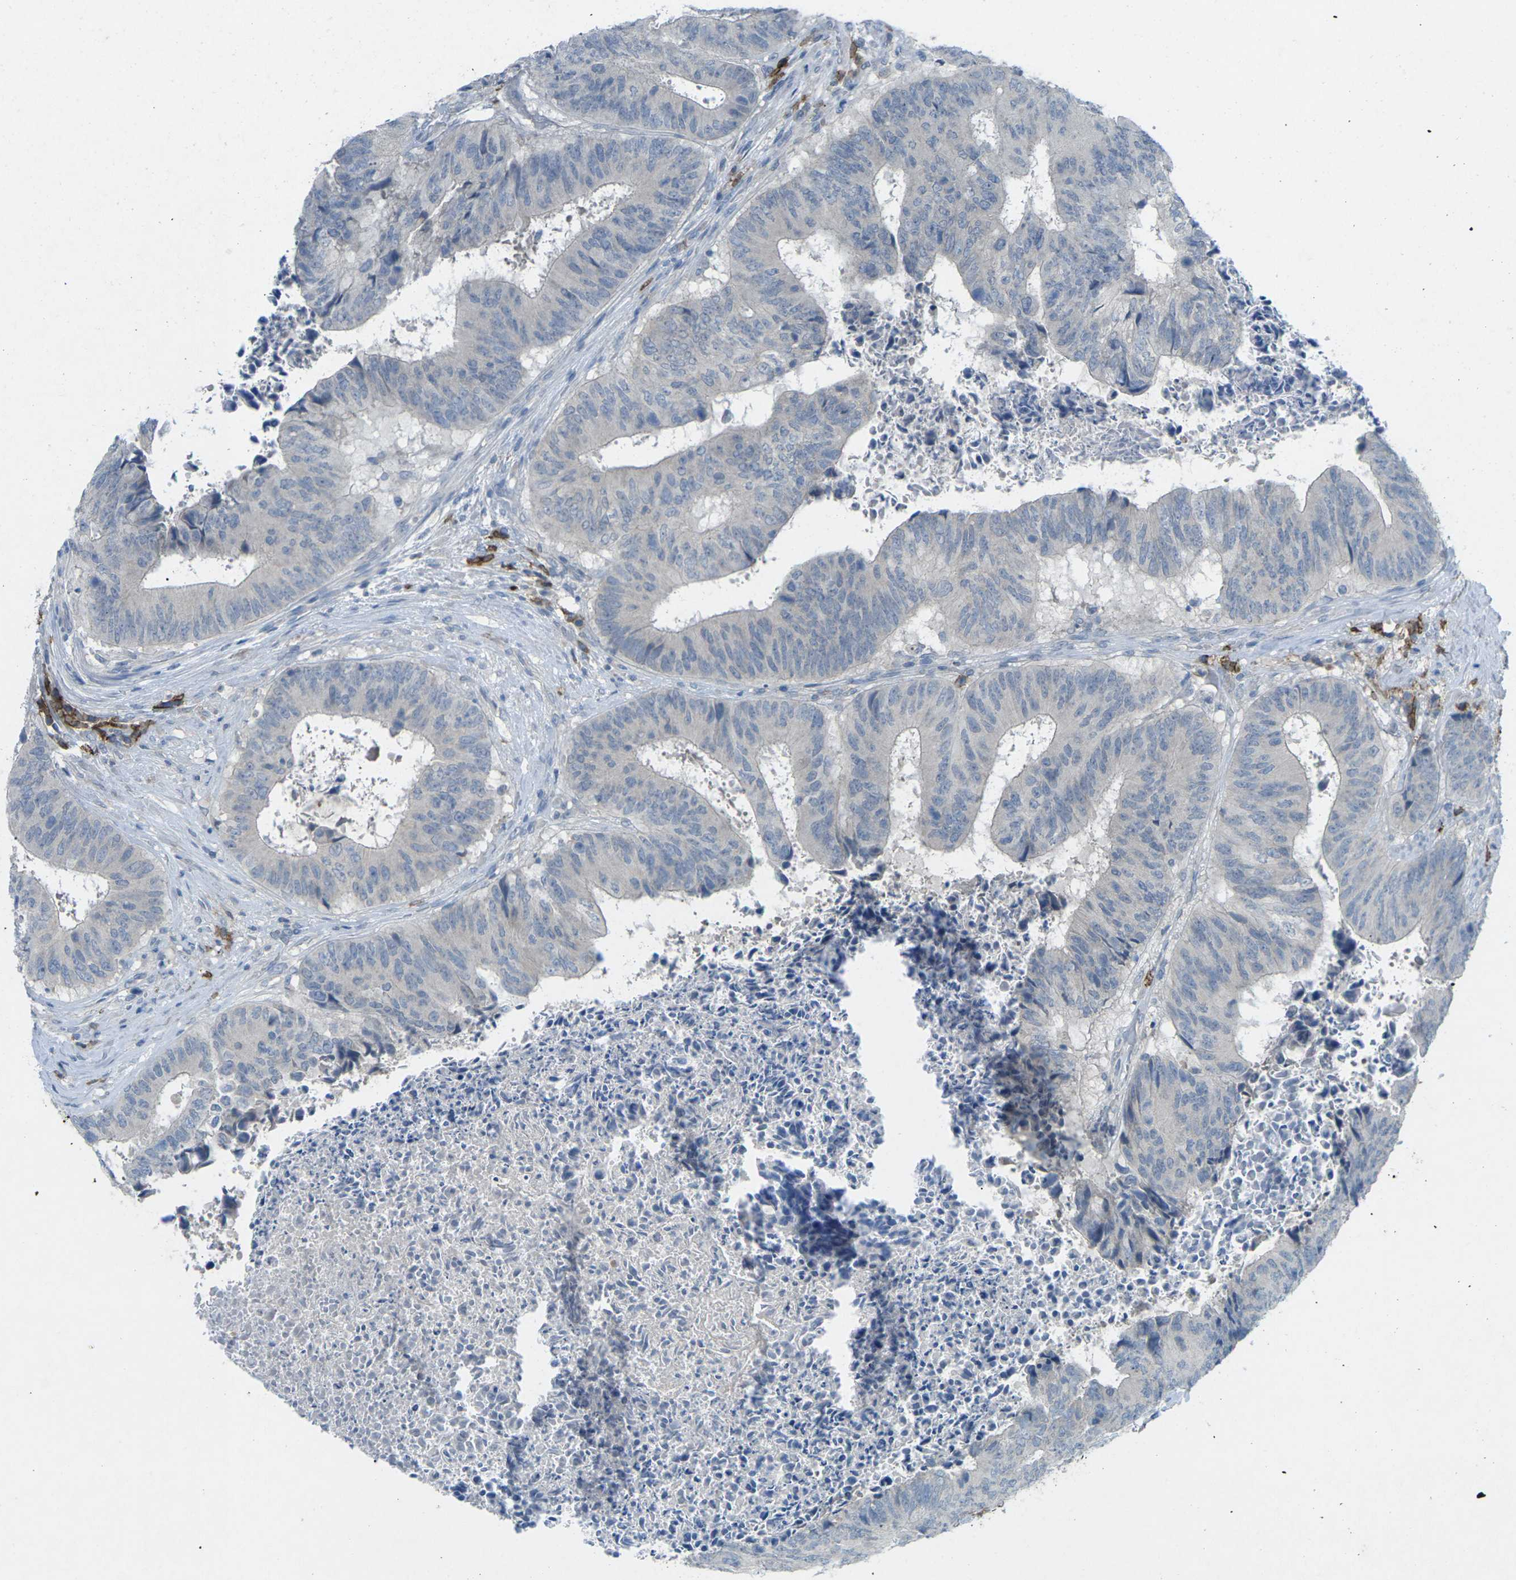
{"staining": {"intensity": "negative", "quantity": "none", "location": "none"}, "tissue": "colorectal cancer", "cell_type": "Tumor cells", "image_type": "cancer", "snomed": [{"axis": "morphology", "description": "Adenocarcinoma, NOS"}, {"axis": "topography", "description": "Rectum"}], "caption": "Immunohistochemical staining of human colorectal cancer reveals no significant expression in tumor cells.", "gene": "CD19", "patient": {"sex": "male", "age": 72}}